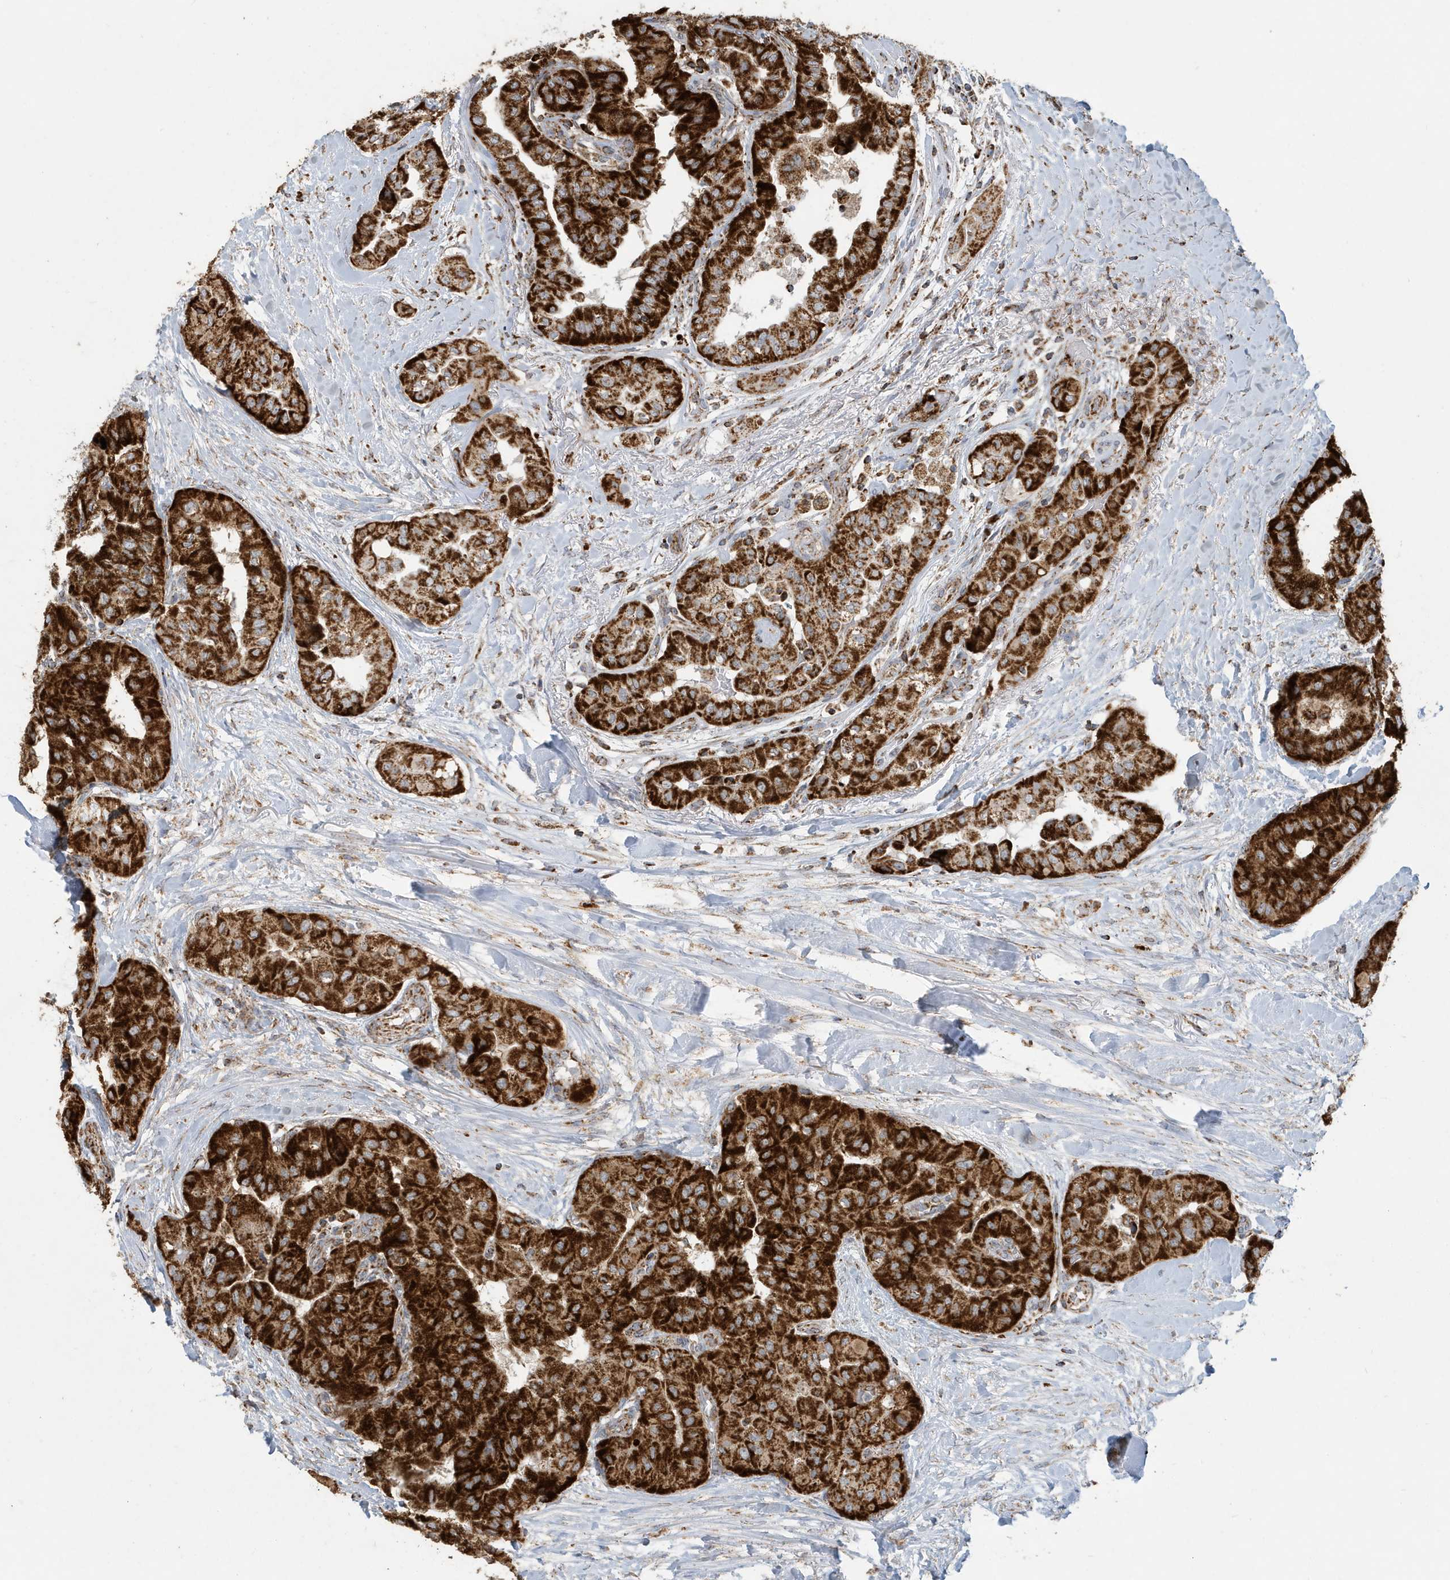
{"staining": {"intensity": "strong", "quantity": ">75%", "location": "cytoplasmic/membranous"}, "tissue": "thyroid cancer", "cell_type": "Tumor cells", "image_type": "cancer", "snomed": [{"axis": "morphology", "description": "Papillary adenocarcinoma, NOS"}, {"axis": "topography", "description": "Thyroid gland"}], "caption": "Immunohistochemistry (DAB (3,3'-diaminobenzidine)) staining of human thyroid cancer reveals strong cytoplasmic/membranous protein positivity in approximately >75% of tumor cells.", "gene": "MAN1A1", "patient": {"sex": "female", "age": 59}}